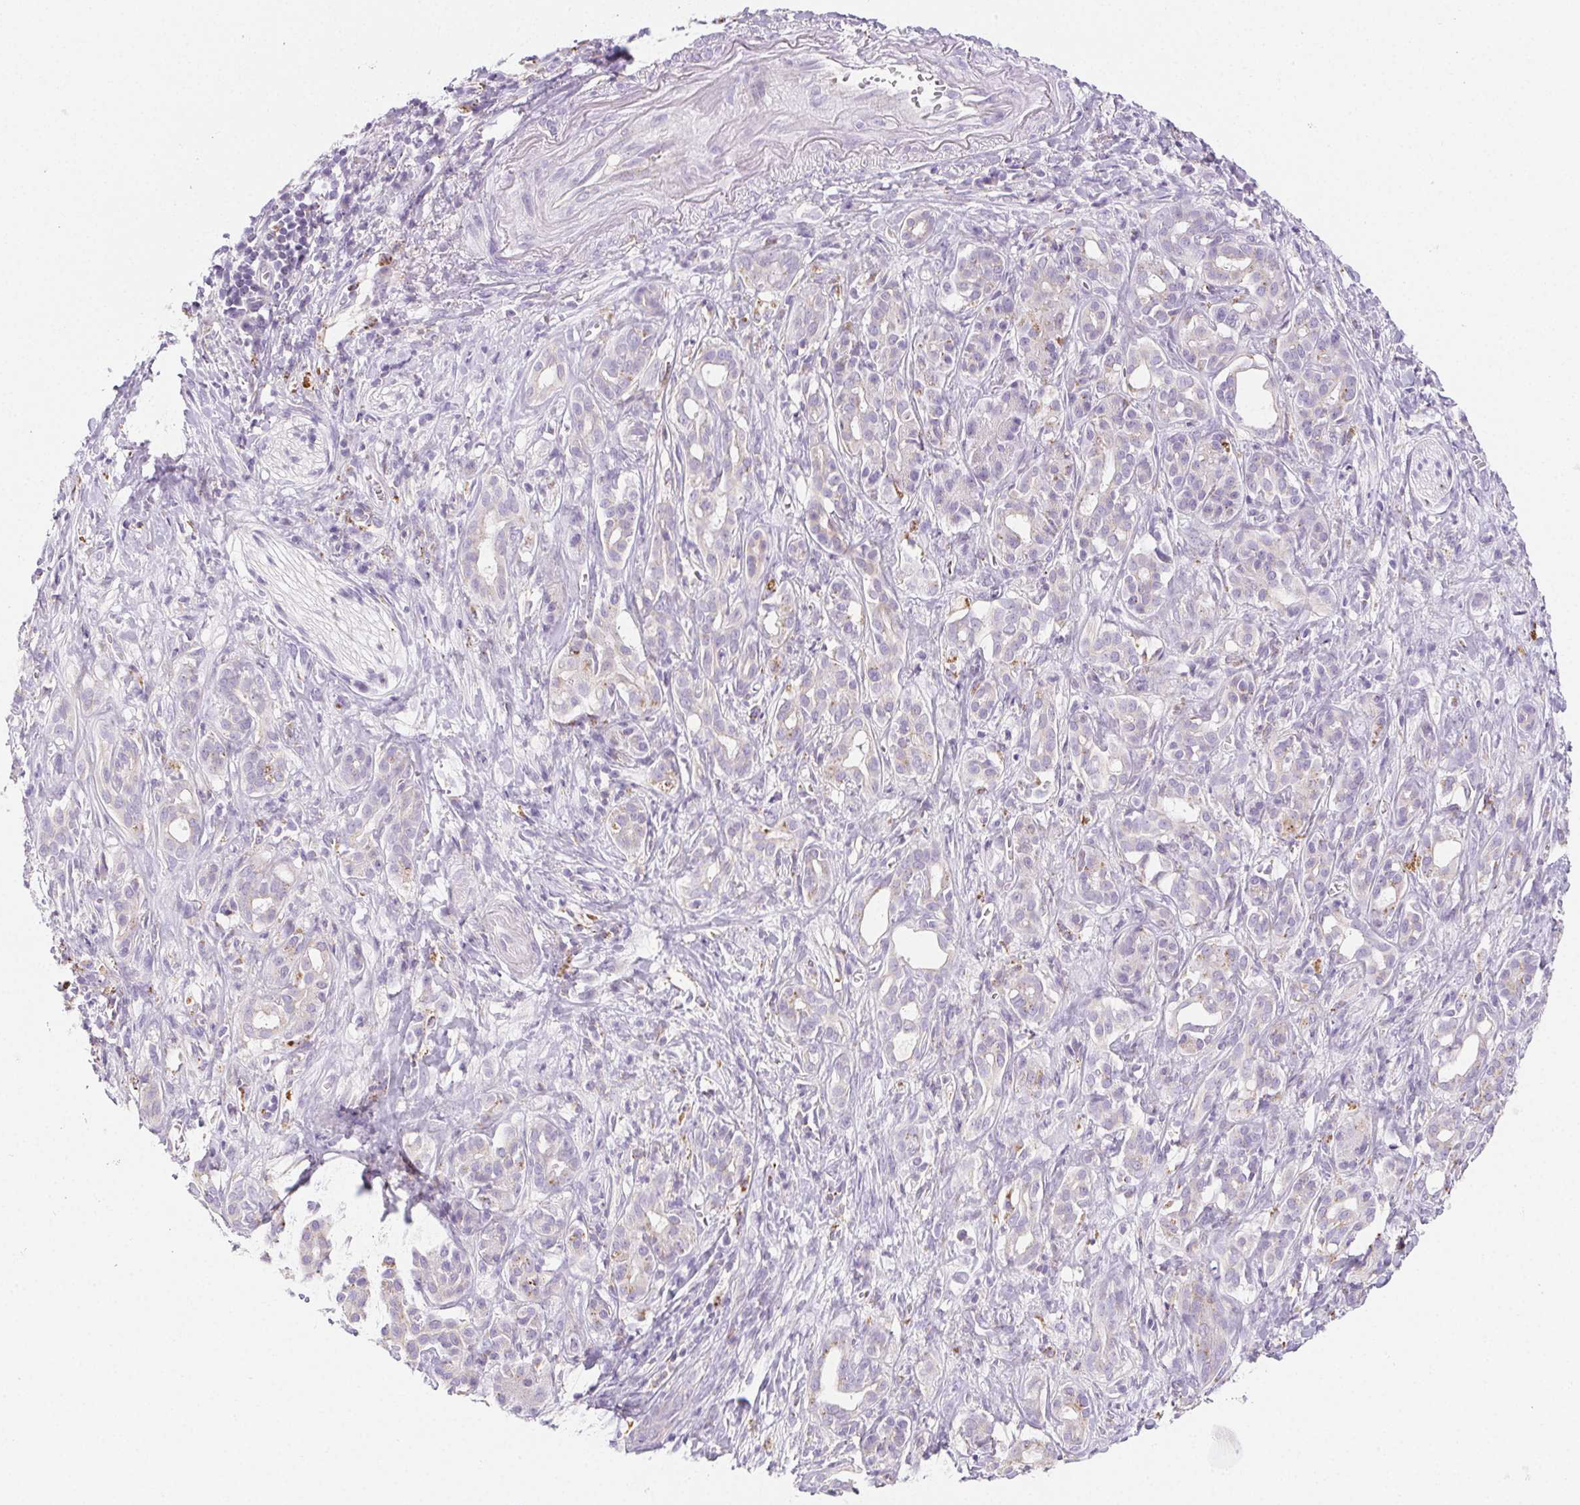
{"staining": {"intensity": "negative", "quantity": "none", "location": "none"}, "tissue": "pancreatic cancer", "cell_type": "Tumor cells", "image_type": "cancer", "snomed": [{"axis": "morphology", "description": "Adenocarcinoma, NOS"}, {"axis": "topography", "description": "Pancreas"}], "caption": "Adenocarcinoma (pancreatic) was stained to show a protein in brown. There is no significant positivity in tumor cells.", "gene": "LIPA", "patient": {"sex": "male", "age": 61}}